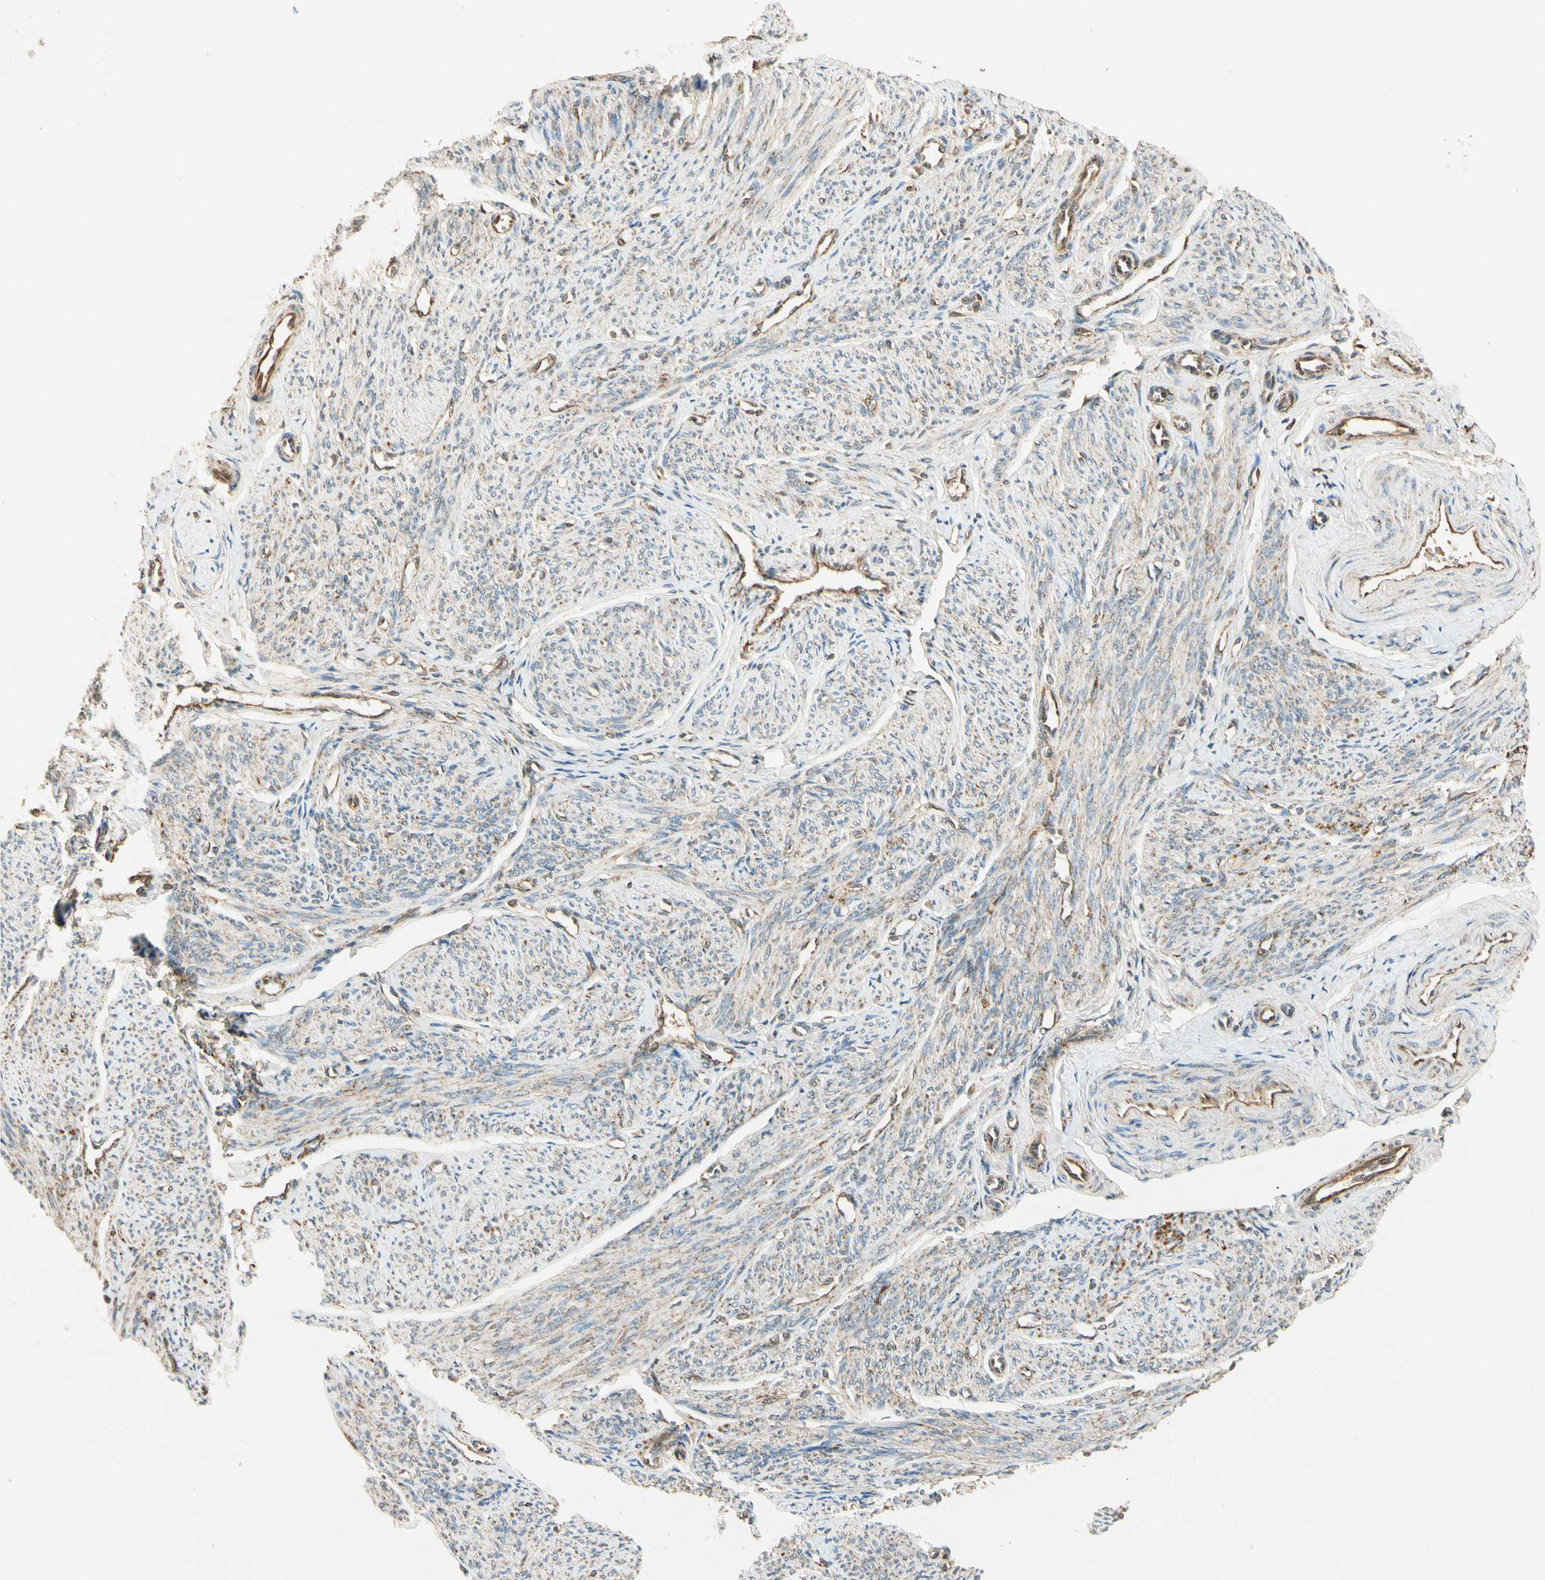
{"staining": {"intensity": "moderate", "quantity": "25%-75%", "location": "cytoplasmic/membranous"}, "tissue": "smooth muscle", "cell_type": "Smooth muscle cells", "image_type": "normal", "snomed": [{"axis": "morphology", "description": "Normal tissue, NOS"}, {"axis": "topography", "description": "Smooth muscle"}], "caption": "Immunohistochemistry (IHC) image of benign smooth muscle stained for a protein (brown), which exhibits medium levels of moderate cytoplasmic/membranous staining in about 25%-75% of smooth muscle cells.", "gene": "MAPK1", "patient": {"sex": "female", "age": 65}}